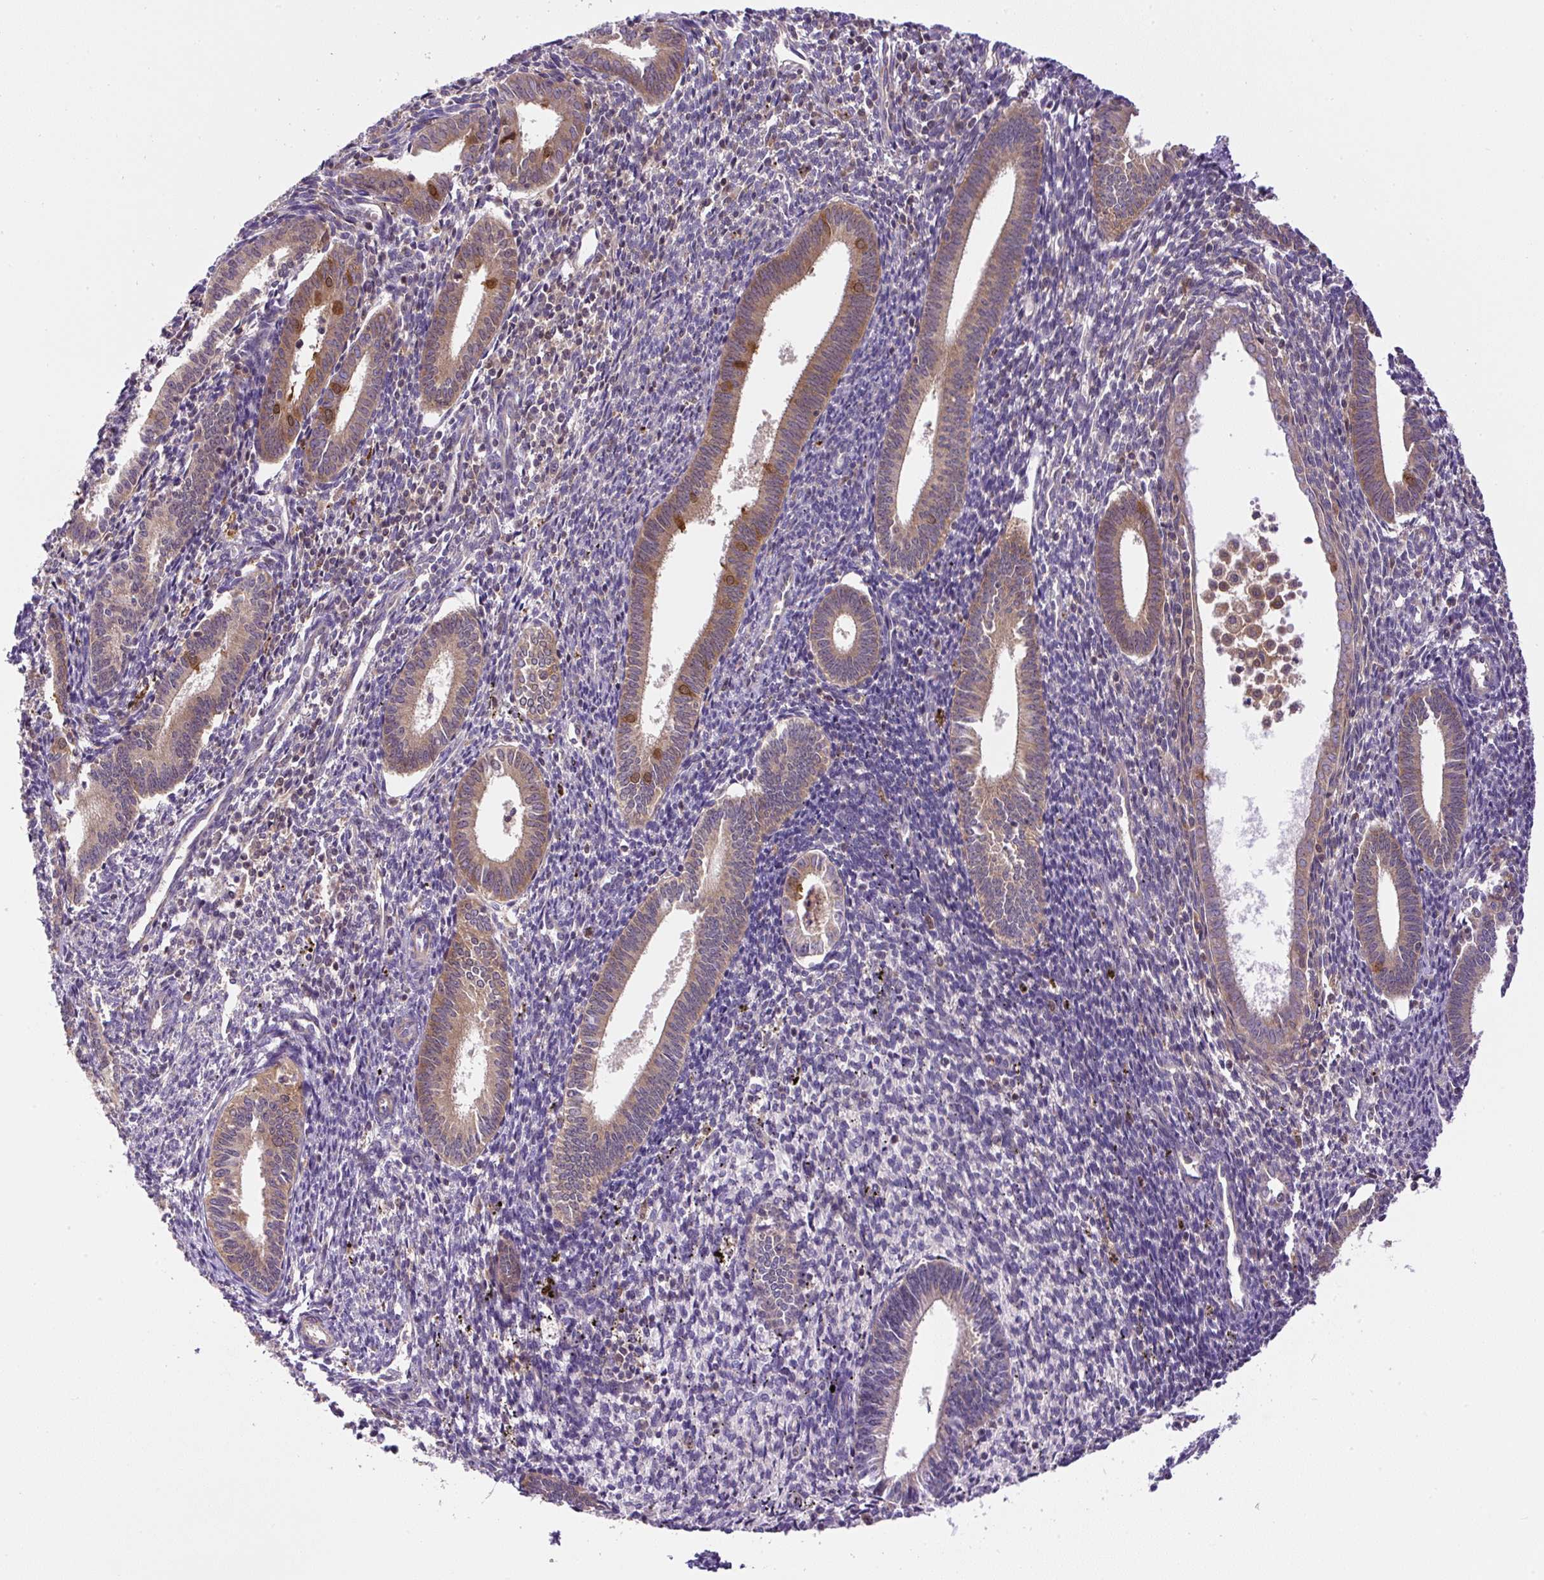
{"staining": {"intensity": "negative", "quantity": "none", "location": "none"}, "tissue": "endometrium", "cell_type": "Cells in endometrial stroma", "image_type": "normal", "snomed": [{"axis": "morphology", "description": "Normal tissue, NOS"}, {"axis": "topography", "description": "Endometrium"}], "caption": "Immunohistochemistry photomicrograph of unremarkable endometrium stained for a protein (brown), which demonstrates no positivity in cells in endometrial stroma.", "gene": "CCDC28A", "patient": {"sex": "female", "age": 41}}